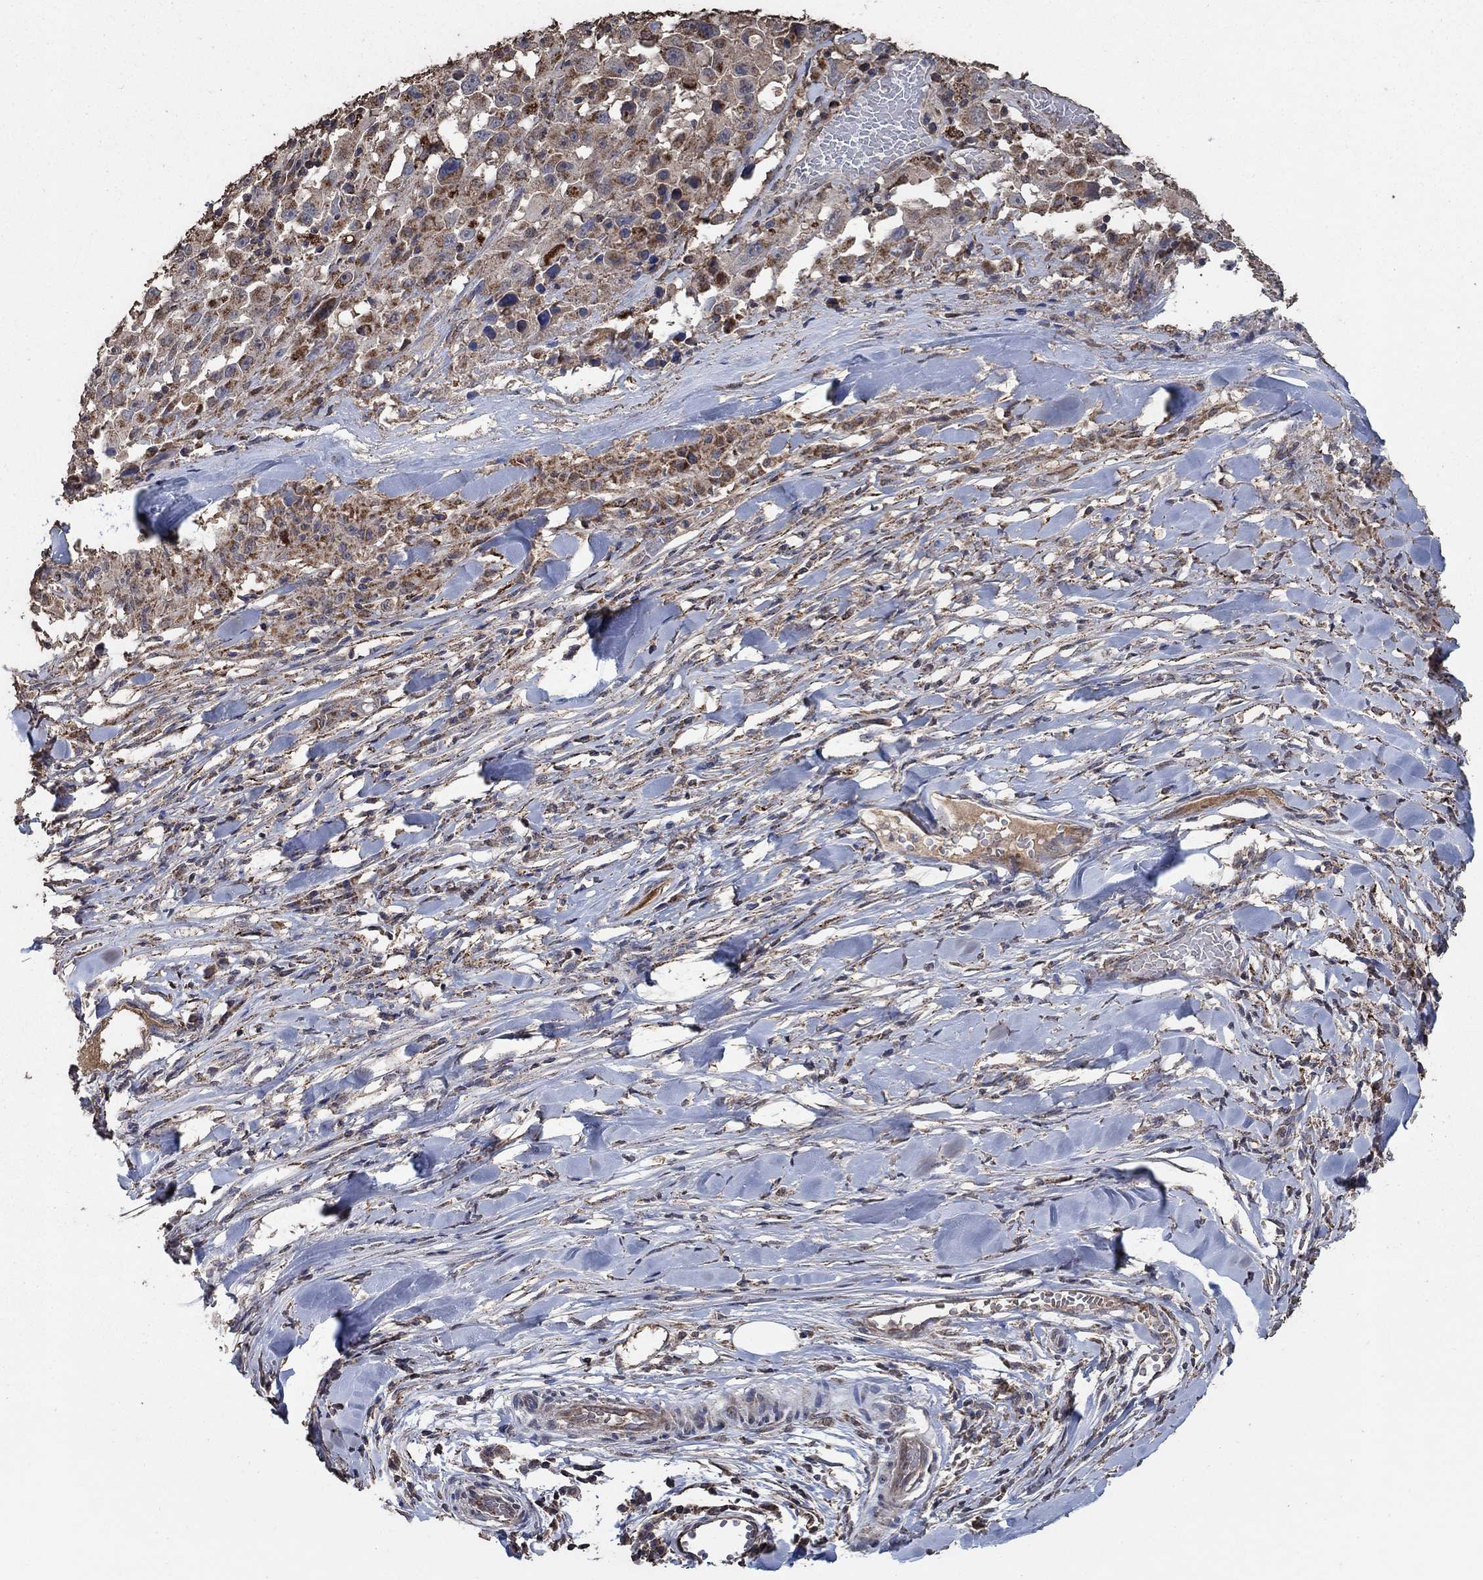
{"staining": {"intensity": "moderate", "quantity": ">75%", "location": "cytoplasmic/membranous"}, "tissue": "melanoma", "cell_type": "Tumor cells", "image_type": "cancer", "snomed": [{"axis": "morphology", "description": "Malignant melanoma, Metastatic site"}, {"axis": "topography", "description": "Lymph node"}], "caption": "A micrograph of human melanoma stained for a protein displays moderate cytoplasmic/membranous brown staining in tumor cells. The staining was performed using DAB (3,3'-diaminobenzidine), with brown indicating positive protein expression. Nuclei are stained blue with hematoxylin.", "gene": "MRPS24", "patient": {"sex": "male", "age": 50}}